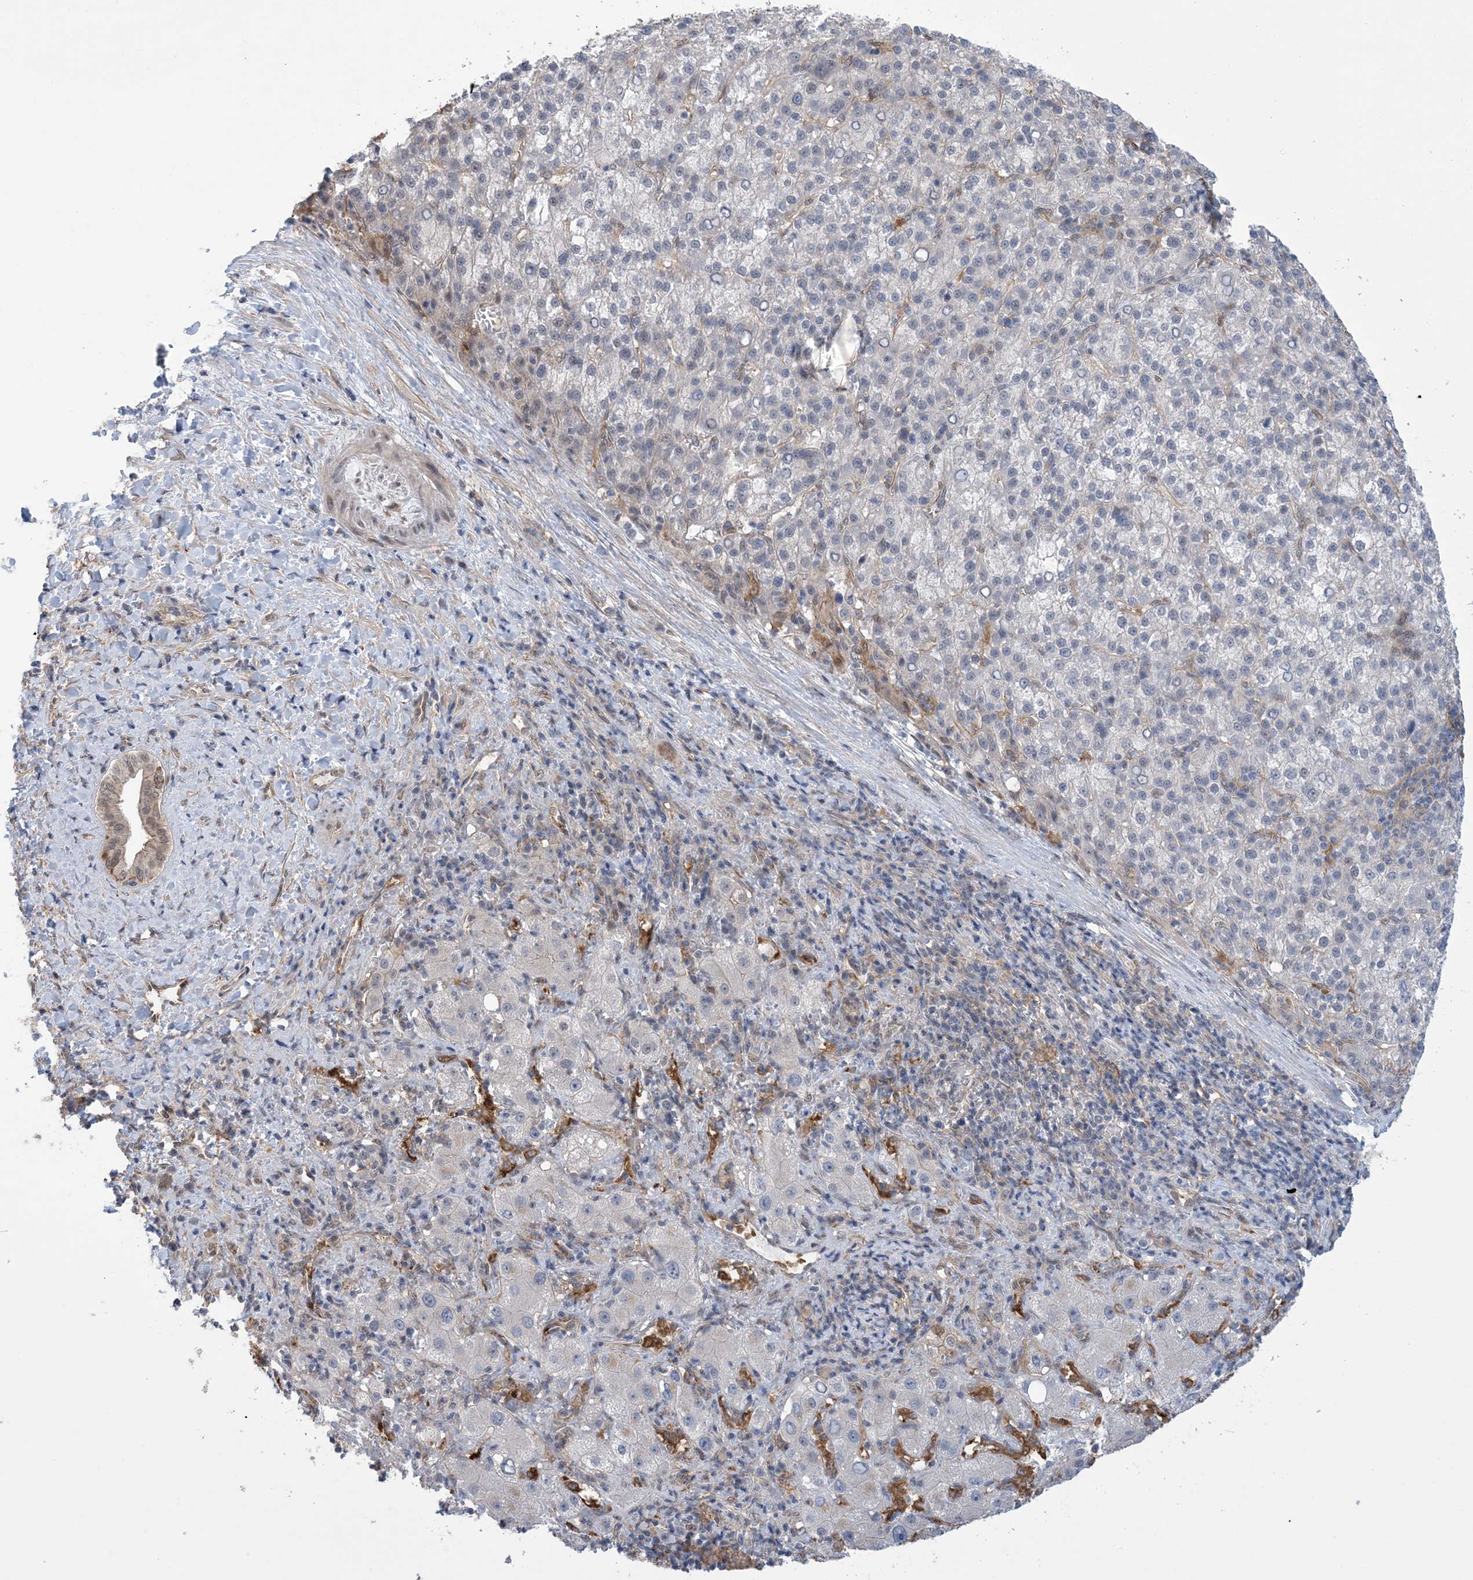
{"staining": {"intensity": "negative", "quantity": "none", "location": "none"}, "tissue": "liver cancer", "cell_type": "Tumor cells", "image_type": "cancer", "snomed": [{"axis": "morphology", "description": "Carcinoma, Hepatocellular, NOS"}, {"axis": "topography", "description": "Liver"}], "caption": "Tumor cells show no significant expression in liver hepatocellular carcinoma.", "gene": "ZNF8", "patient": {"sex": "female", "age": 58}}